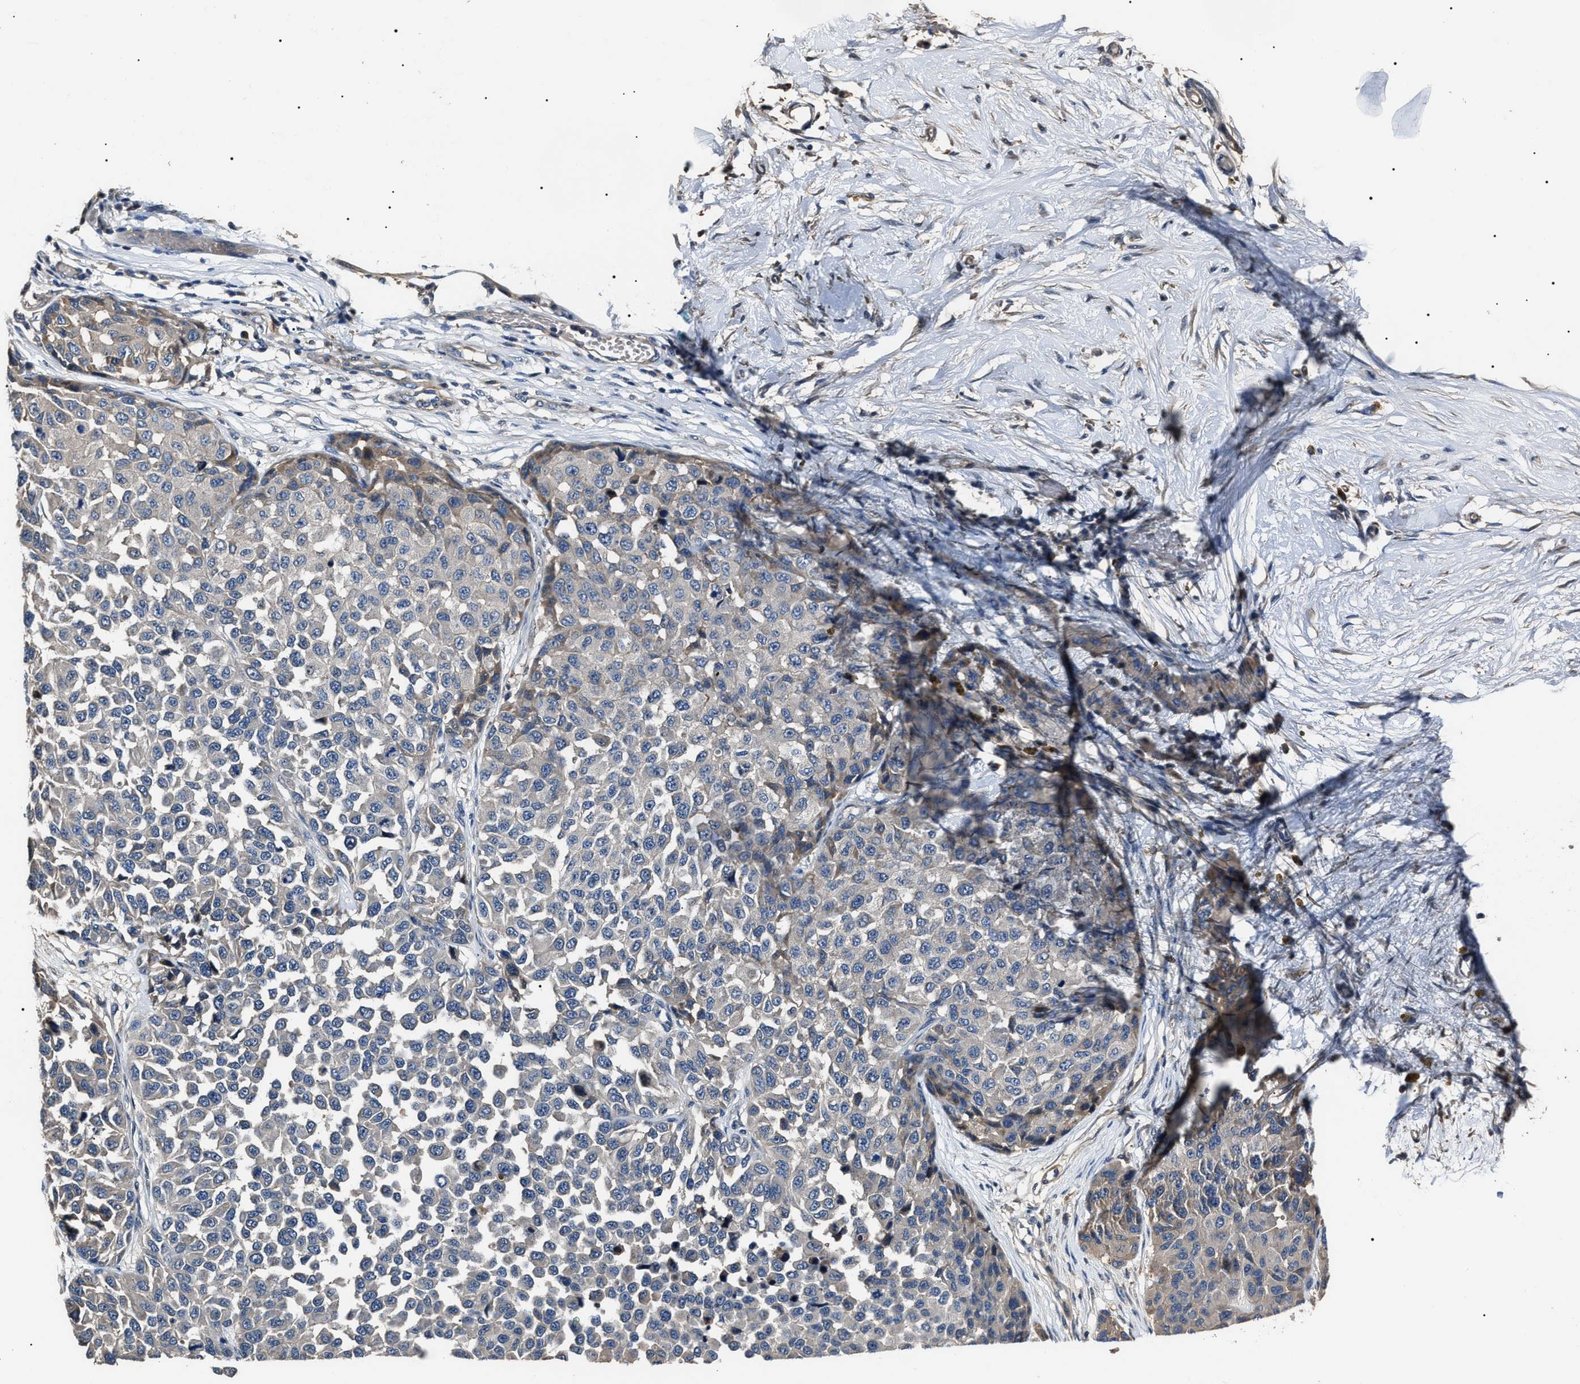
{"staining": {"intensity": "negative", "quantity": "none", "location": "none"}, "tissue": "melanoma", "cell_type": "Tumor cells", "image_type": "cancer", "snomed": [{"axis": "morphology", "description": "Normal tissue, NOS"}, {"axis": "morphology", "description": "Malignant melanoma, NOS"}, {"axis": "topography", "description": "Skin"}], "caption": "High magnification brightfield microscopy of malignant melanoma stained with DAB (brown) and counterstained with hematoxylin (blue): tumor cells show no significant positivity.", "gene": "IFT81", "patient": {"sex": "male", "age": 62}}